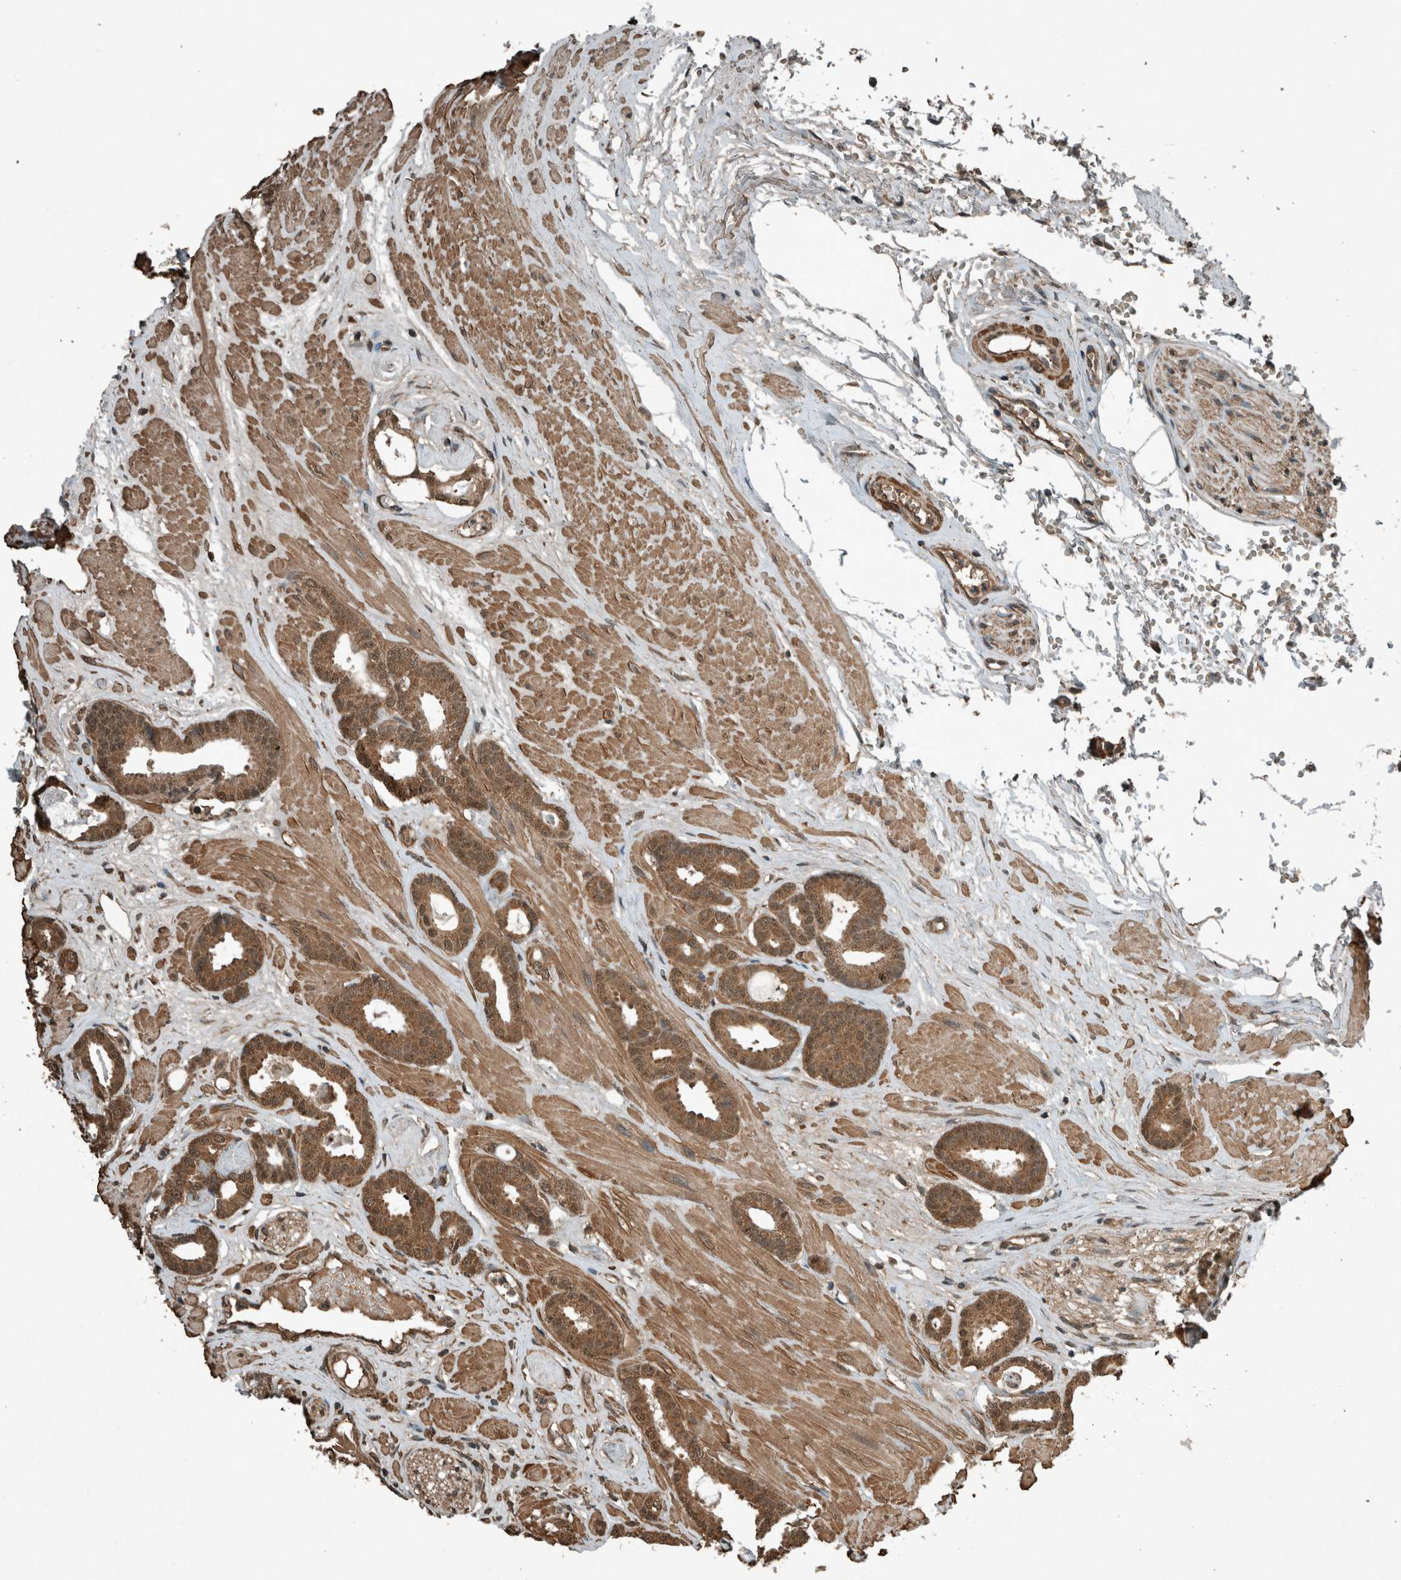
{"staining": {"intensity": "moderate", "quantity": ">75%", "location": "cytoplasmic/membranous,nuclear"}, "tissue": "prostate cancer", "cell_type": "Tumor cells", "image_type": "cancer", "snomed": [{"axis": "morphology", "description": "Adenocarcinoma, Low grade"}, {"axis": "topography", "description": "Prostate"}], "caption": "This micrograph displays immunohistochemistry staining of adenocarcinoma (low-grade) (prostate), with medium moderate cytoplasmic/membranous and nuclear expression in about >75% of tumor cells.", "gene": "ARHGEF12", "patient": {"sex": "male", "age": 53}}